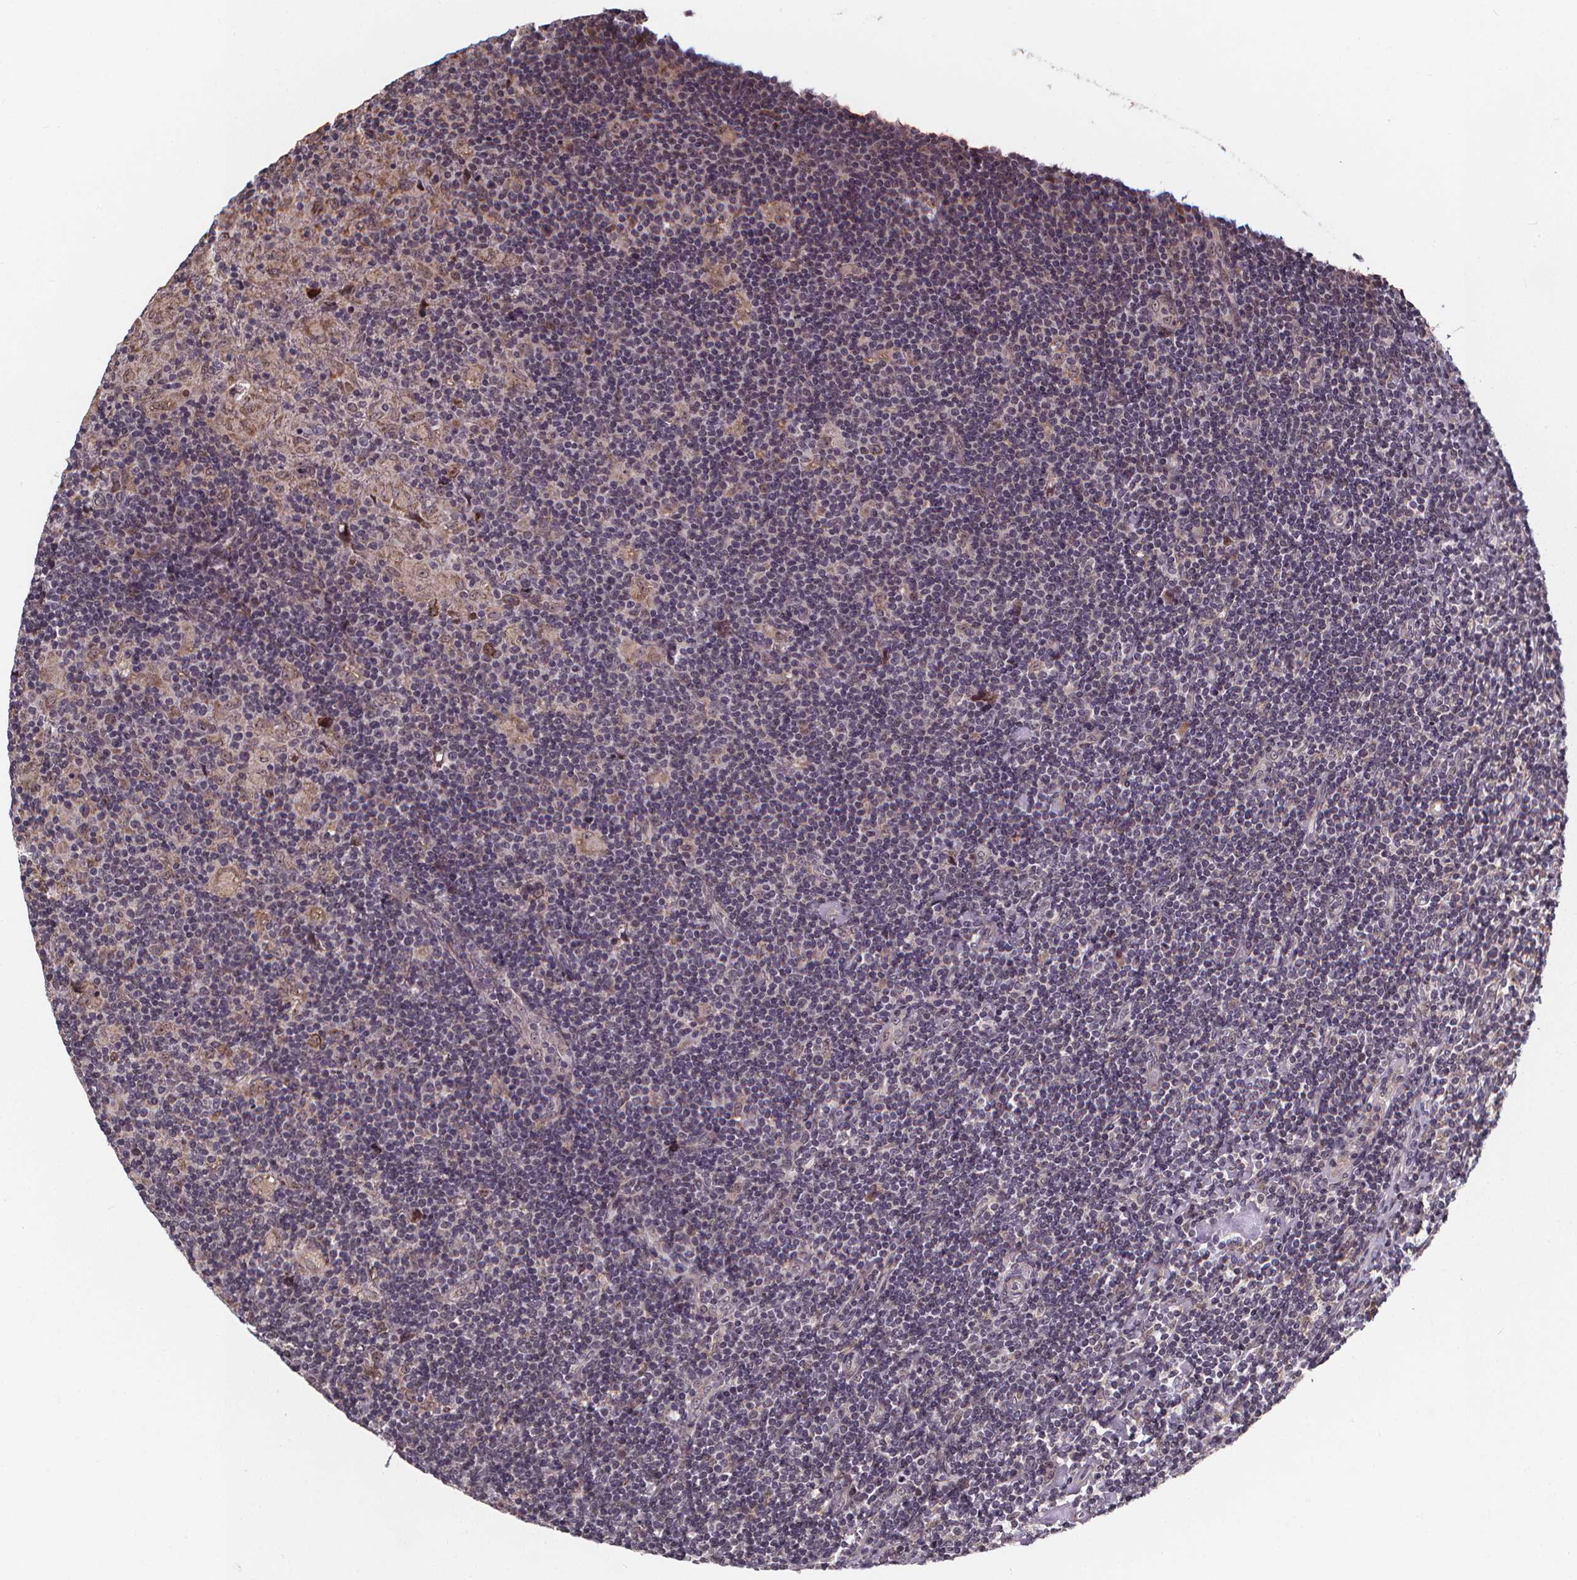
{"staining": {"intensity": "weak", "quantity": "25%-75%", "location": "cytoplasmic/membranous"}, "tissue": "lymphoma", "cell_type": "Tumor cells", "image_type": "cancer", "snomed": [{"axis": "morphology", "description": "Hodgkin's disease, NOS"}, {"axis": "topography", "description": "Lymph node"}], "caption": "About 25%-75% of tumor cells in Hodgkin's disease show weak cytoplasmic/membranous protein expression as visualized by brown immunohistochemical staining.", "gene": "DDIT3", "patient": {"sex": "male", "age": 40}}